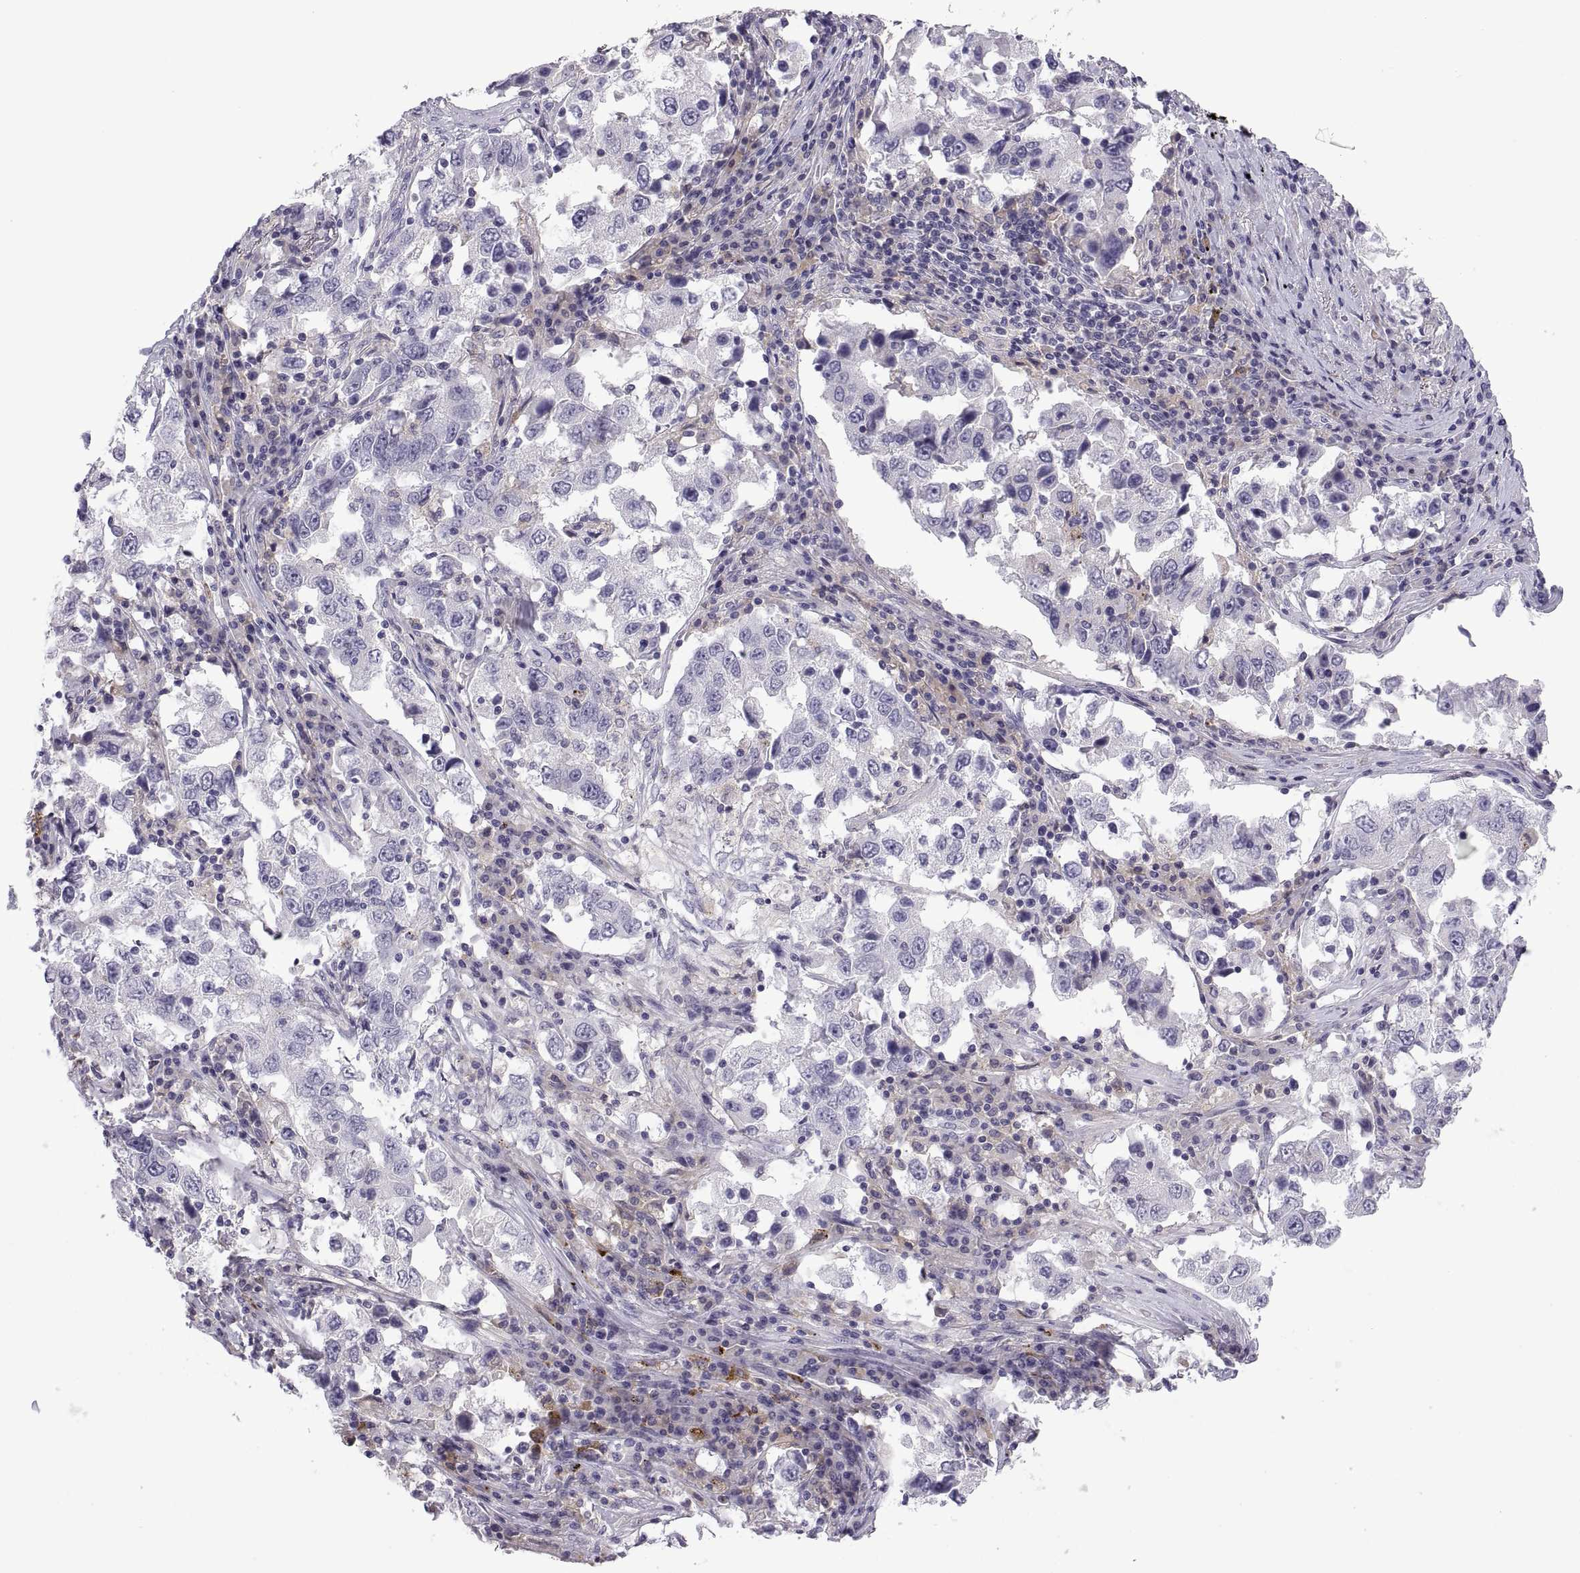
{"staining": {"intensity": "negative", "quantity": "none", "location": "none"}, "tissue": "lung cancer", "cell_type": "Tumor cells", "image_type": "cancer", "snomed": [{"axis": "morphology", "description": "Adenocarcinoma, NOS"}, {"axis": "topography", "description": "Lung"}], "caption": "Tumor cells show no significant staining in adenocarcinoma (lung).", "gene": "RGS19", "patient": {"sex": "male", "age": 73}}